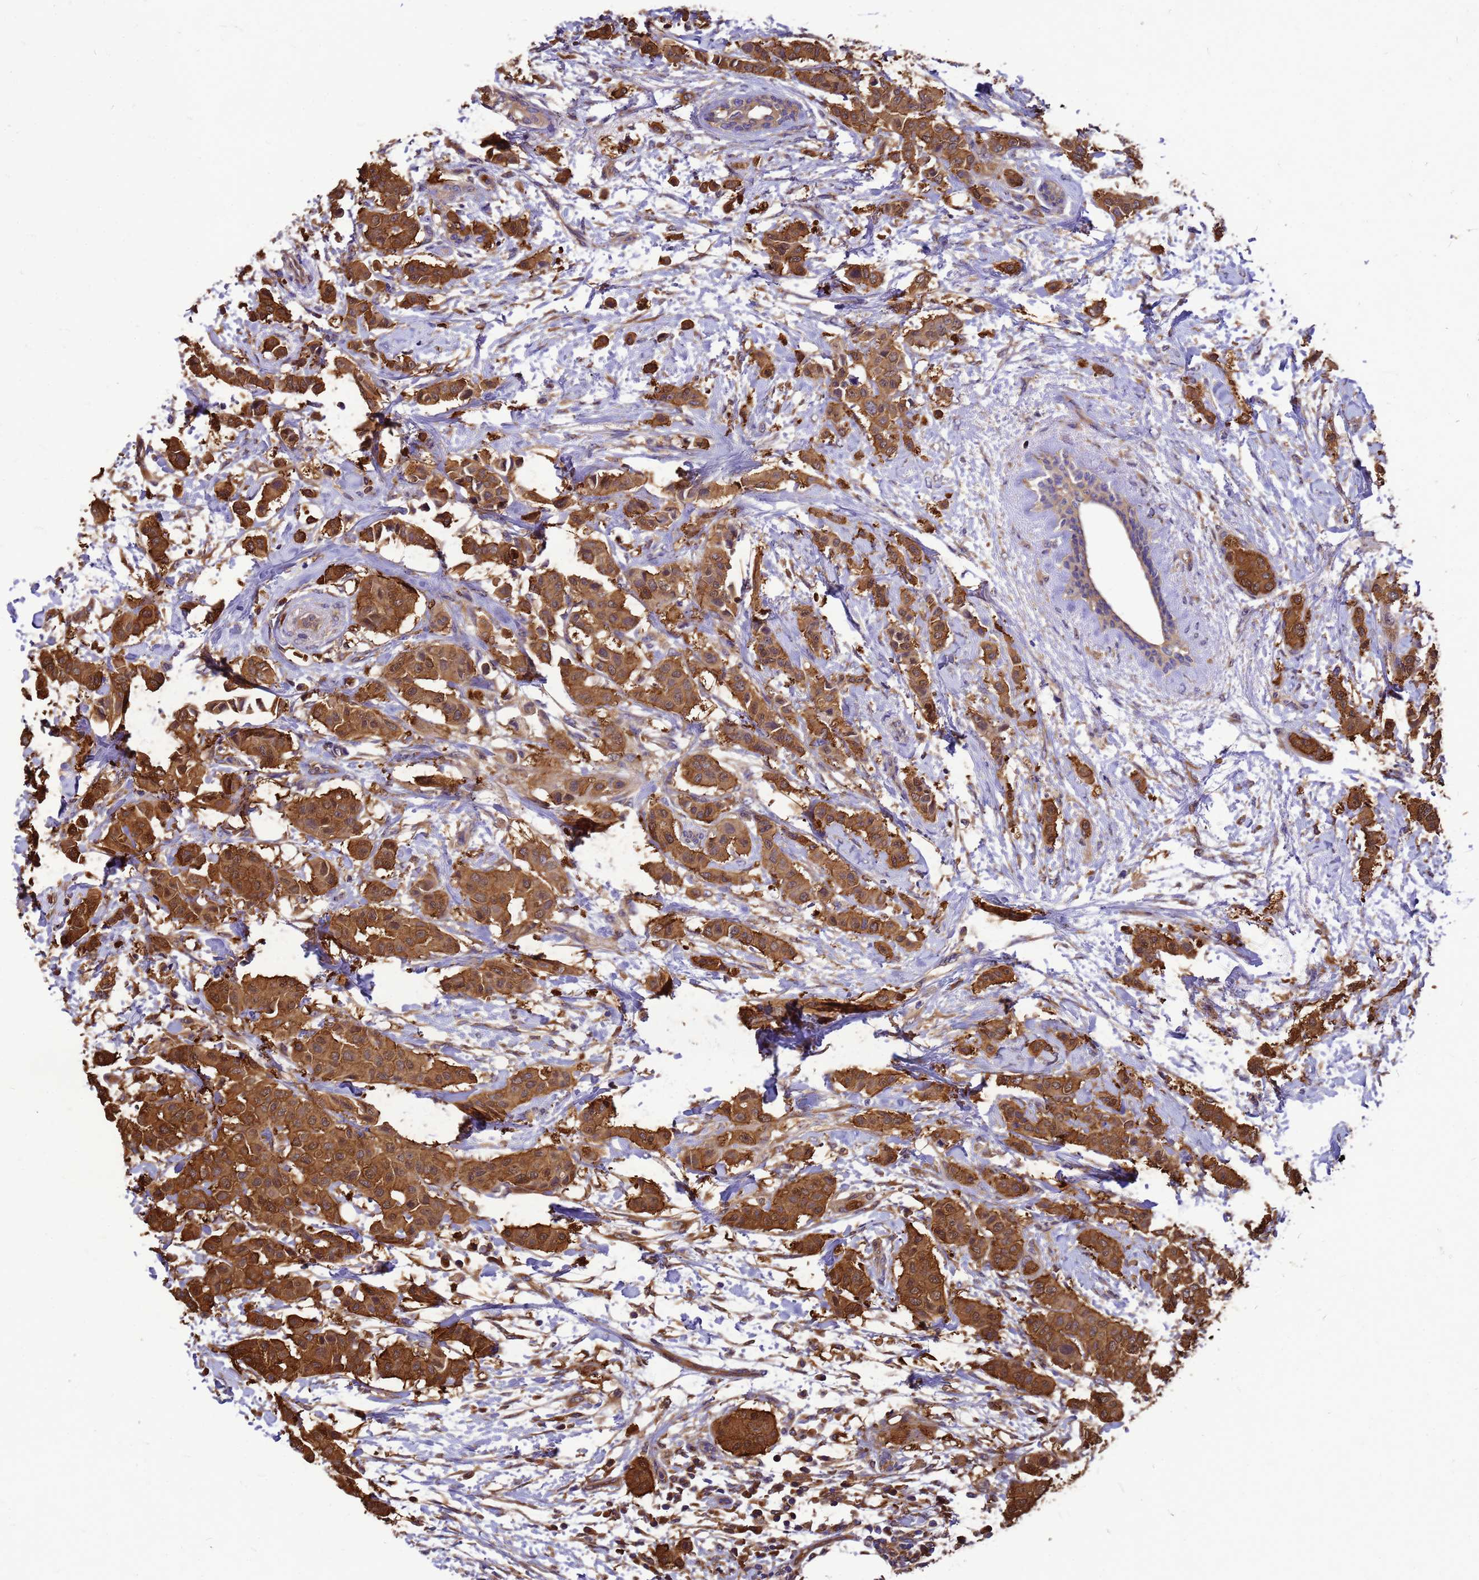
{"staining": {"intensity": "strong", "quantity": ">75%", "location": "cytoplasmic/membranous"}, "tissue": "breast cancer", "cell_type": "Tumor cells", "image_type": "cancer", "snomed": [{"axis": "morphology", "description": "Duct carcinoma"}, {"axis": "topography", "description": "Breast"}], "caption": "Breast cancer stained with IHC exhibits strong cytoplasmic/membranous positivity in about >75% of tumor cells.", "gene": "GID4", "patient": {"sex": "female", "age": 40}}